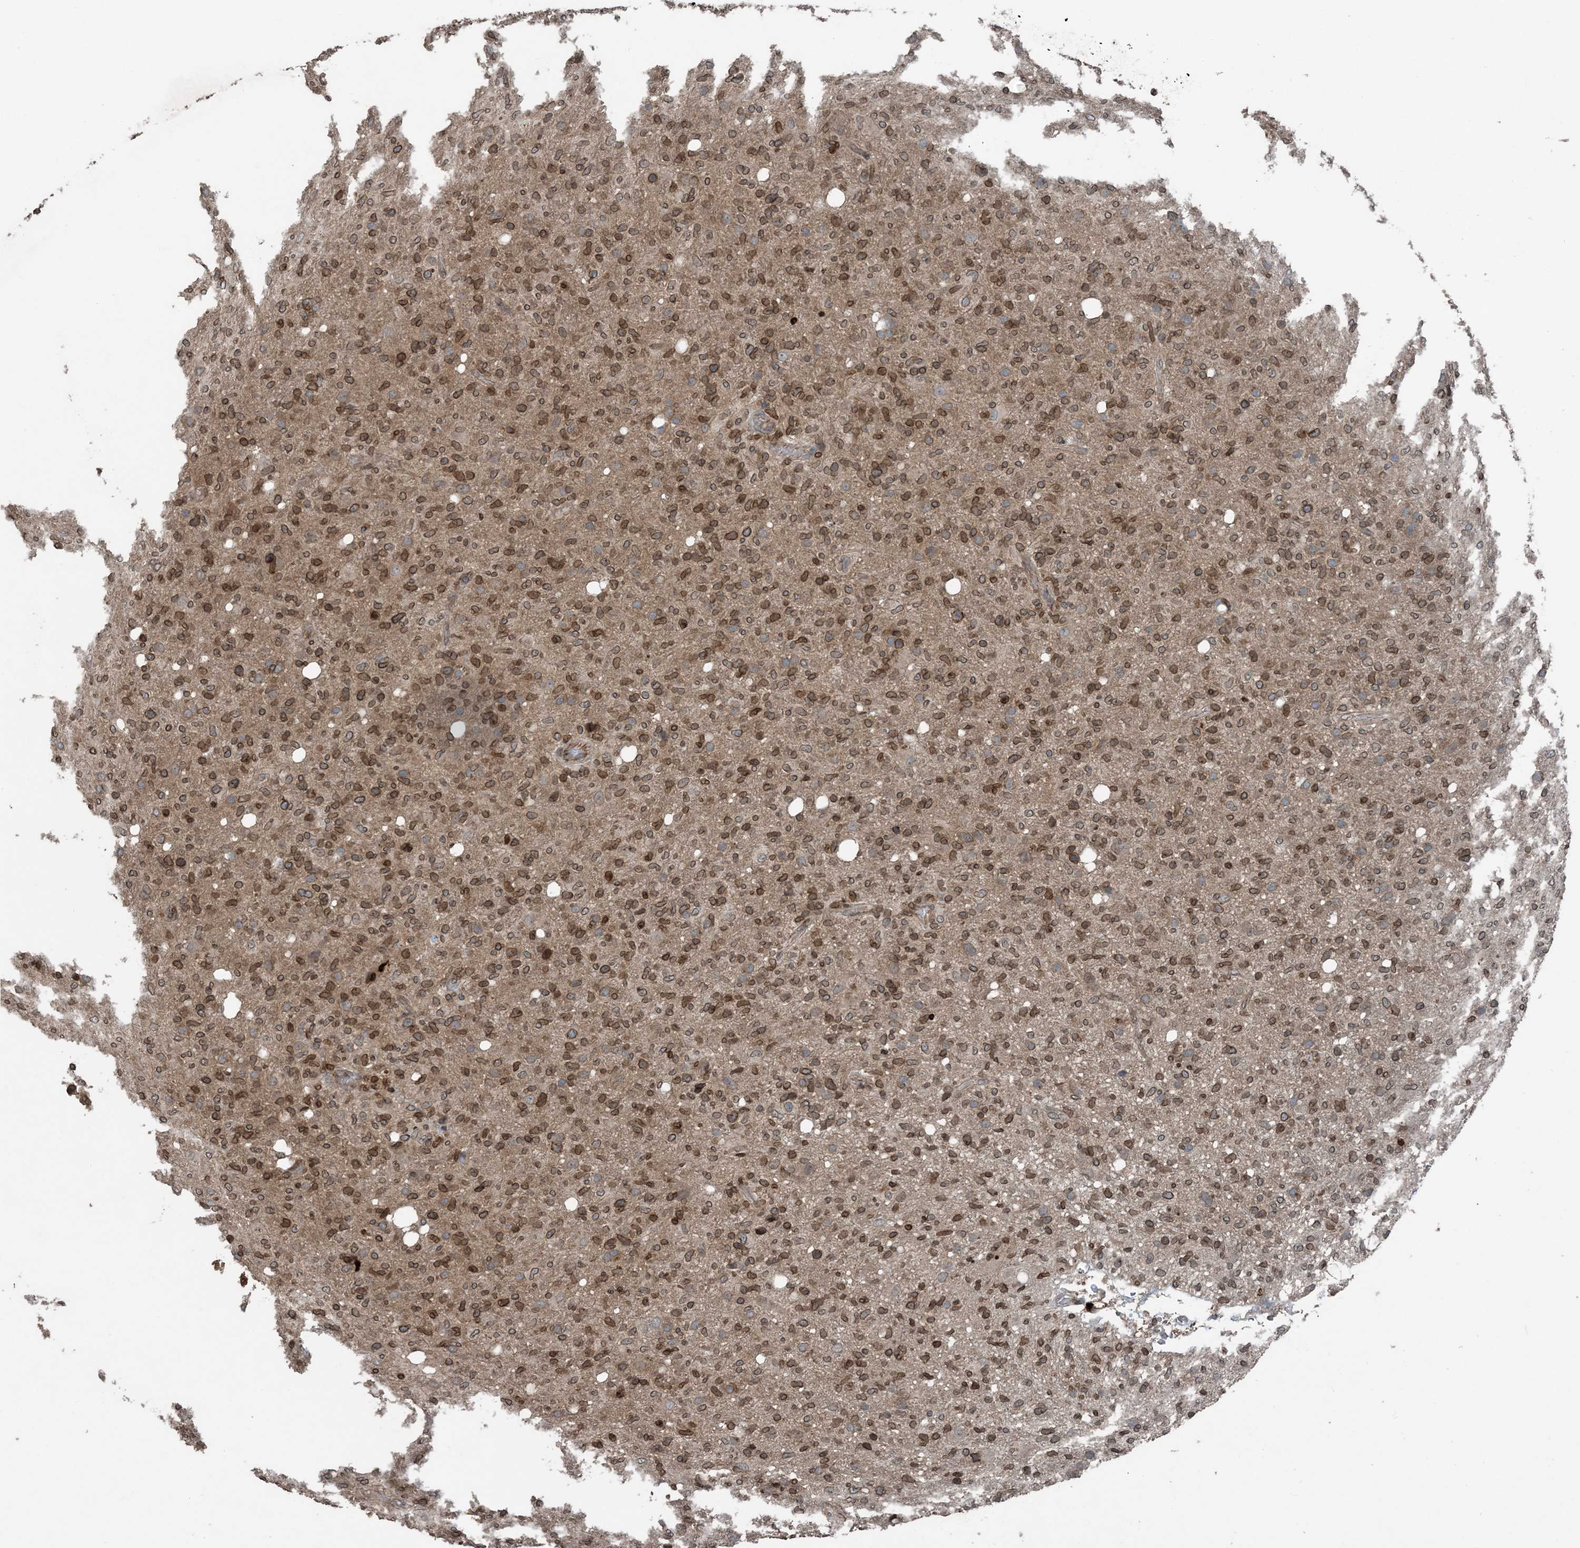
{"staining": {"intensity": "strong", "quantity": ">75%", "location": "cytoplasmic/membranous,nuclear"}, "tissue": "glioma", "cell_type": "Tumor cells", "image_type": "cancer", "snomed": [{"axis": "morphology", "description": "Glioma, malignant, High grade"}, {"axis": "topography", "description": "Brain"}], "caption": "Immunohistochemistry staining of glioma, which exhibits high levels of strong cytoplasmic/membranous and nuclear expression in approximately >75% of tumor cells indicating strong cytoplasmic/membranous and nuclear protein staining. The staining was performed using DAB (brown) for protein detection and nuclei were counterstained in hematoxylin (blue).", "gene": "ZFAND2B", "patient": {"sex": "female", "age": 57}}